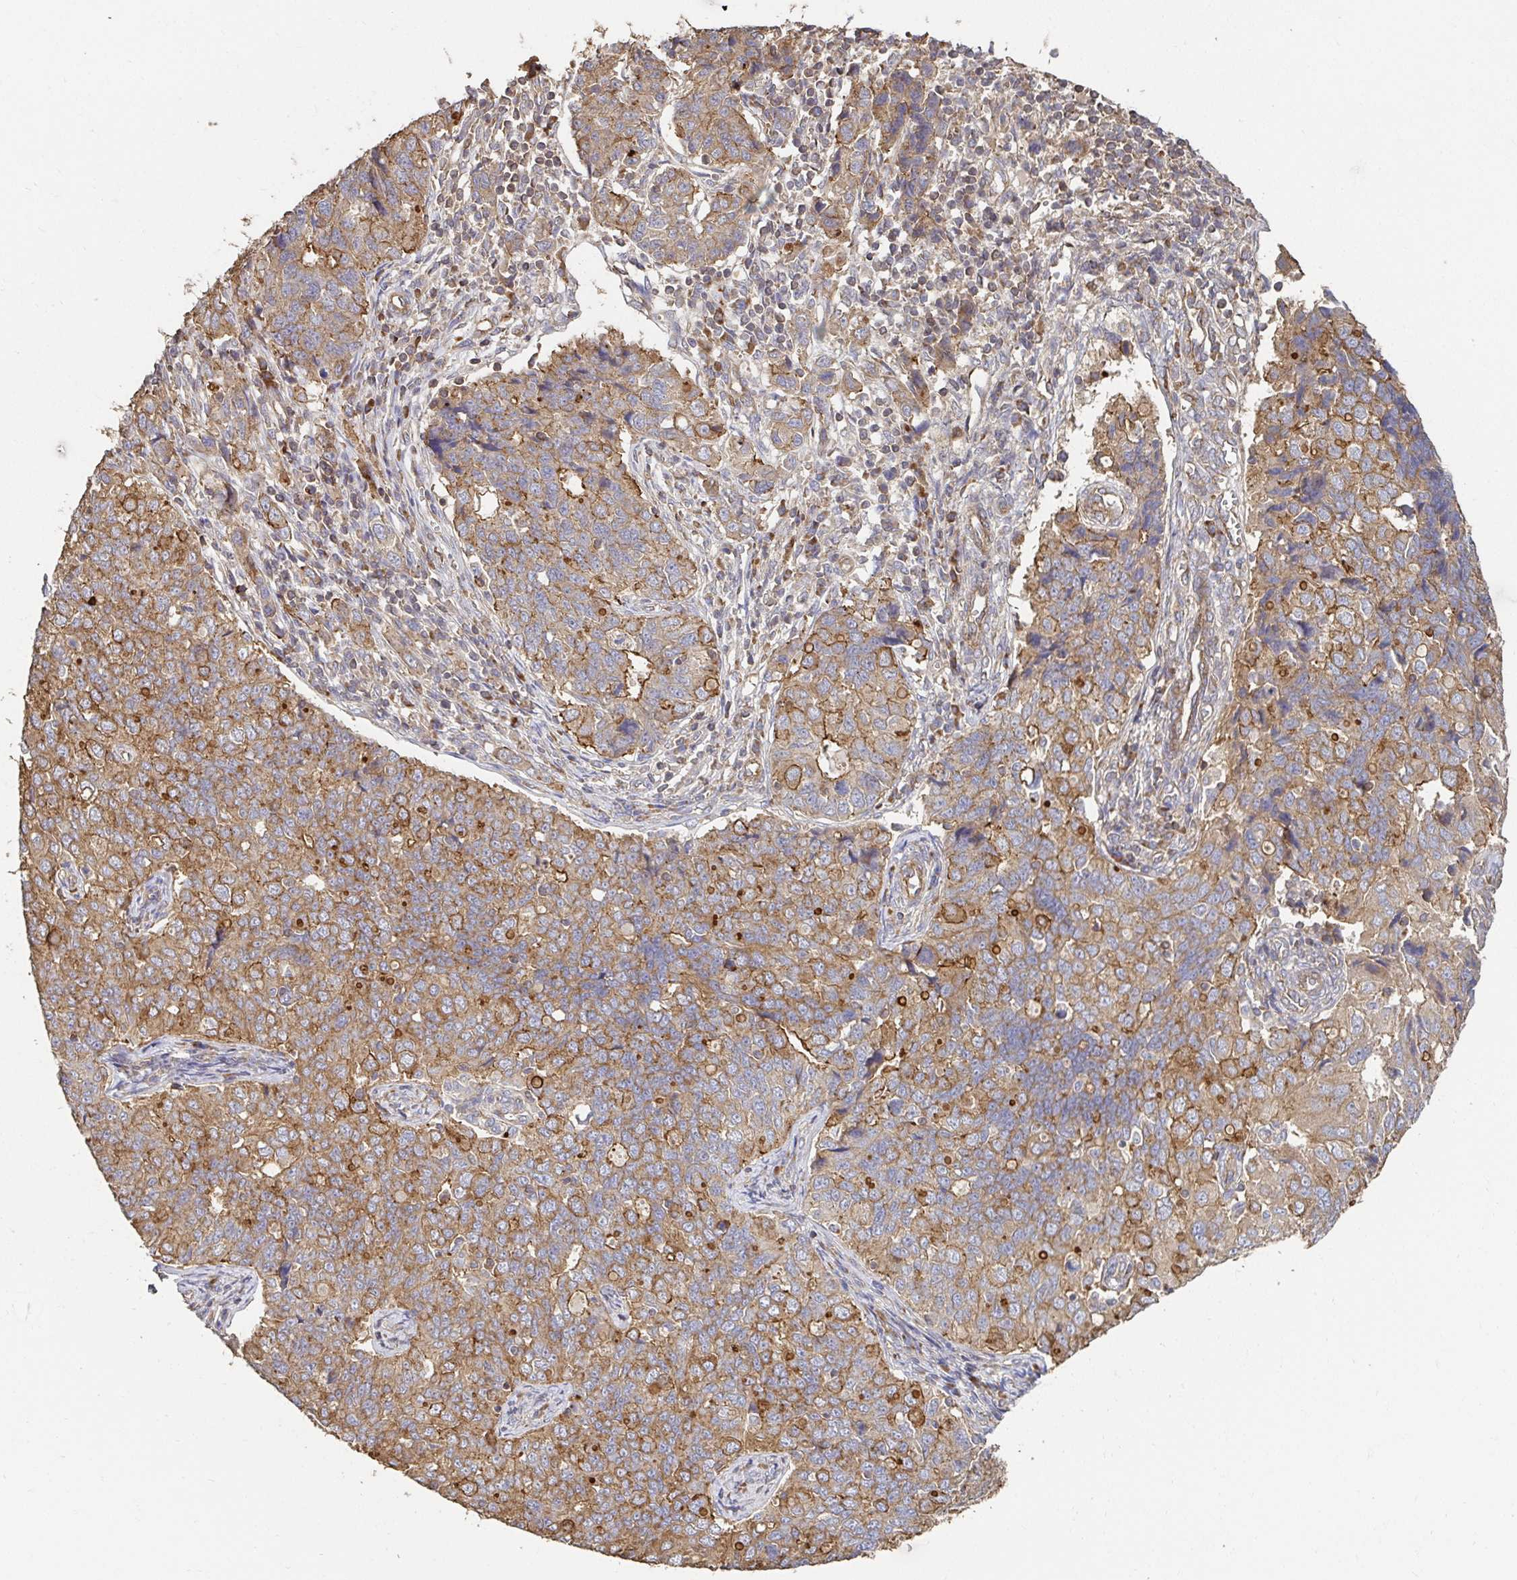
{"staining": {"intensity": "moderate", "quantity": ">75%", "location": "cytoplasmic/membranous"}, "tissue": "endometrial cancer", "cell_type": "Tumor cells", "image_type": "cancer", "snomed": [{"axis": "morphology", "description": "Adenocarcinoma, NOS"}, {"axis": "topography", "description": "Endometrium"}], "caption": "Immunohistochemistry photomicrograph of neoplastic tissue: human endometrial cancer (adenocarcinoma) stained using immunohistochemistry displays medium levels of moderate protein expression localized specifically in the cytoplasmic/membranous of tumor cells, appearing as a cytoplasmic/membranous brown color.", "gene": "APBB1", "patient": {"sex": "female", "age": 43}}